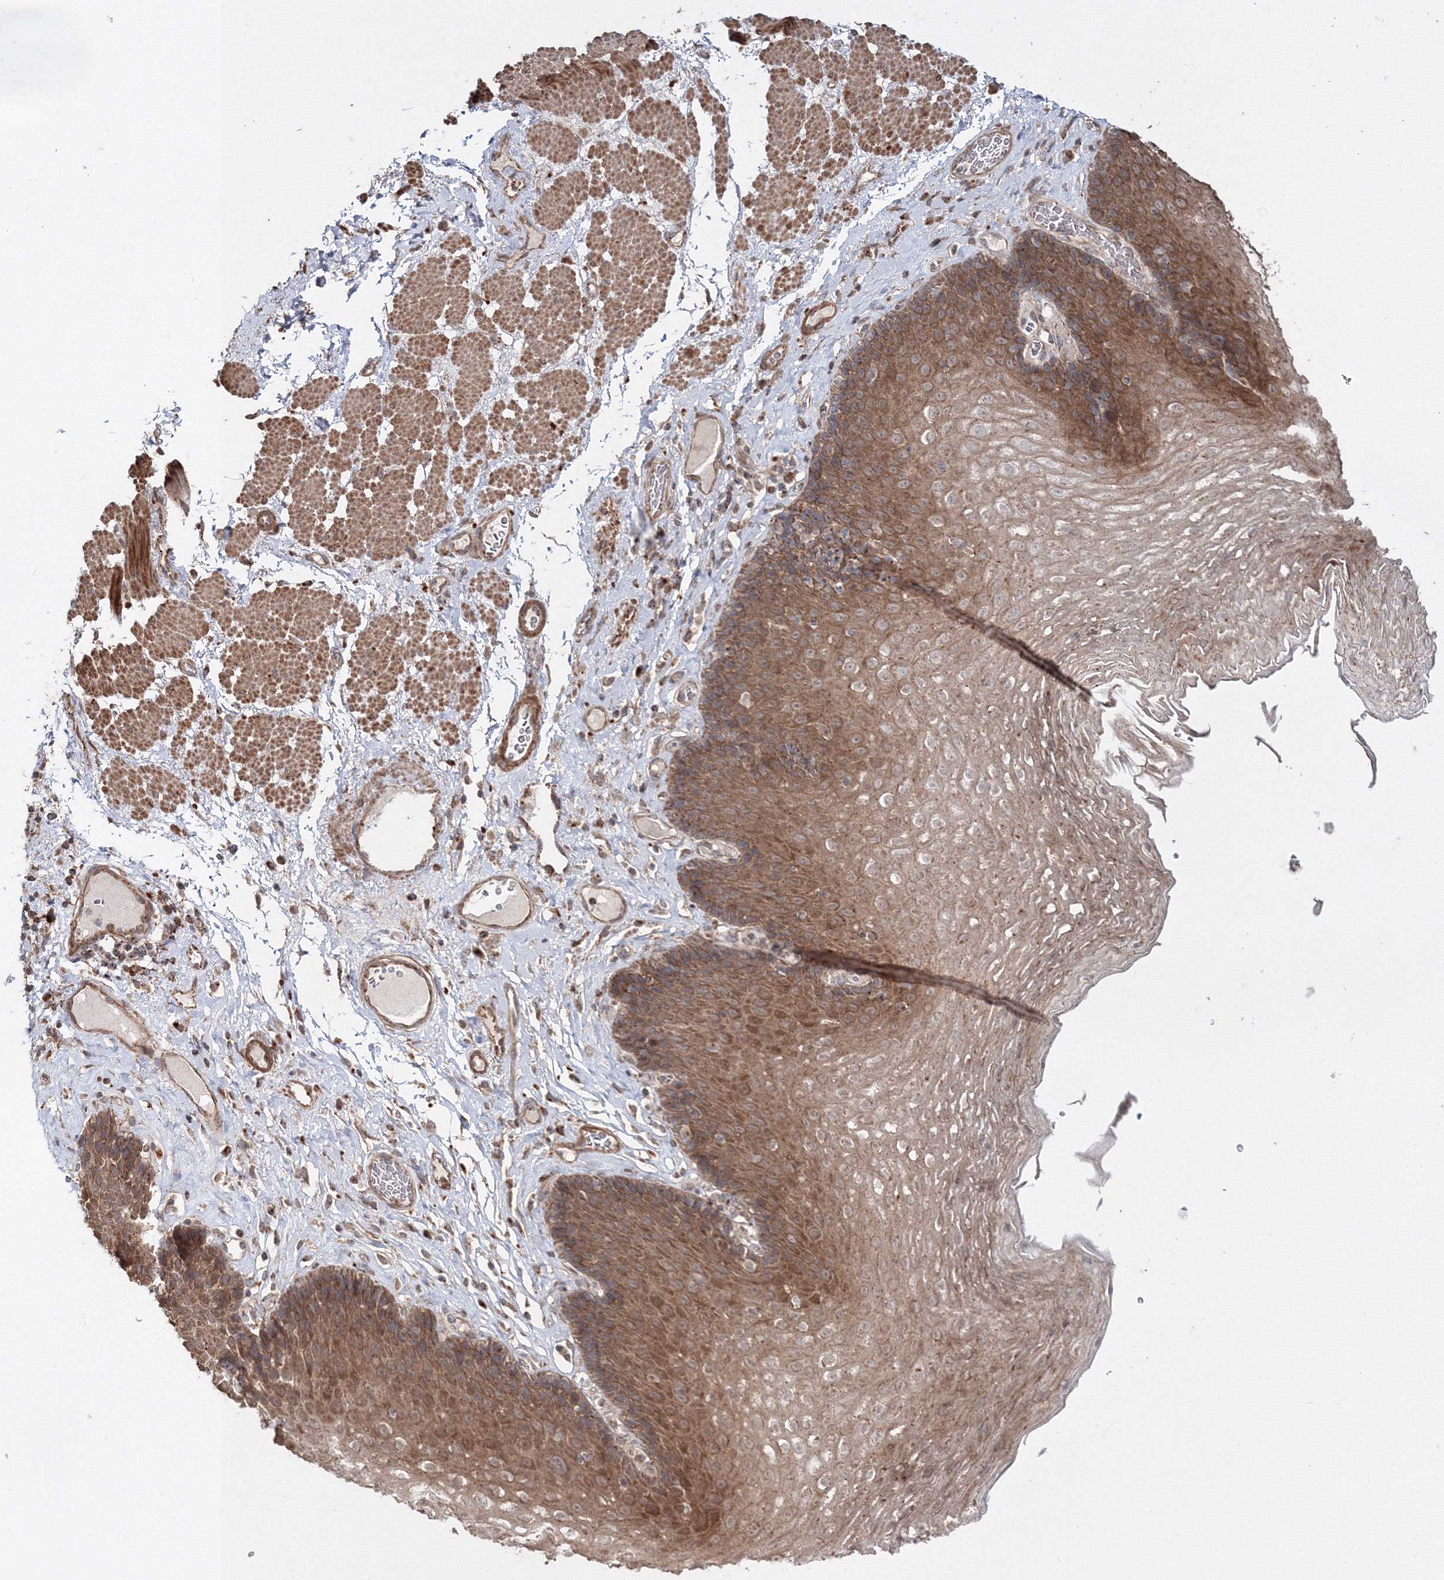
{"staining": {"intensity": "moderate", "quantity": ">75%", "location": "cytoplasmic/membranous"}, "tissue": "esophagus", "cell_type": "Squamous epithelial cells", "image_type": "normal", "snomed": [{"axis": "morphology", "description": "Normal tissue, NOS"}, {"axis": "topography", "description": "Esophagus"}], "caption": "A high-resolution micrograph shows immunohistochemistry staining of benign esophagus, which displays moderate cytoplasmic/membranous expression in about >75% of squamous epithelial cells. The protein of interest is stained brown, and the nuclei are stained in blue (DAB (3,3'-diaminobenzidine) IHC with brightfield microscopy, high magnification).", "gene": "DDO", "patient": {"sex": "female", "age": 66}}